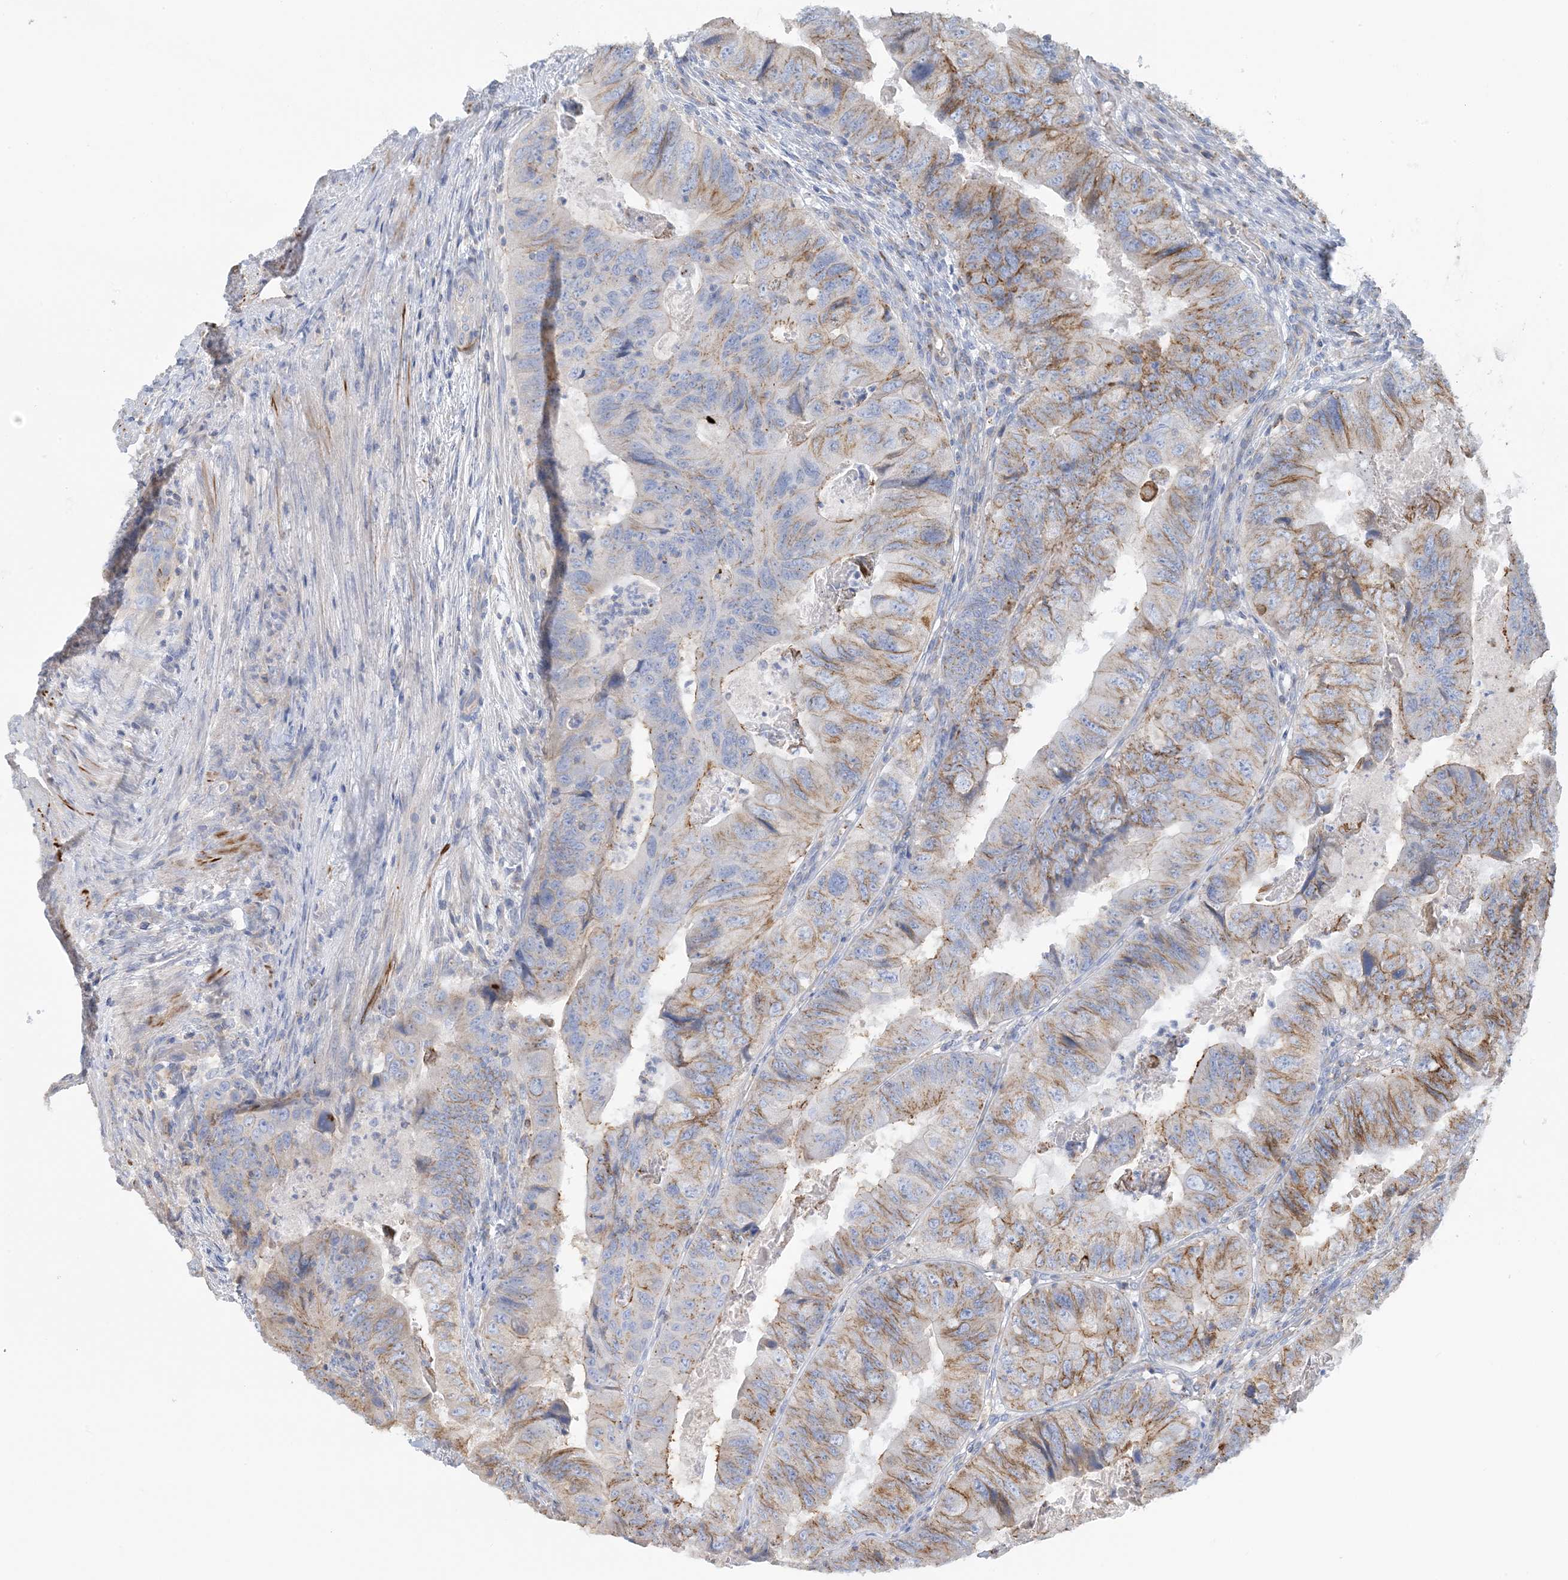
{"staining": {"intensity": "moderate", "quantity": "25%-75%", "location": "cytoplasmic/membranous"}, "tissue": "colorectal cancer", "cell_type": "Tumor cells", "image_type": "cancer", "snomed": [{"axis": "morphology", "description": "Adenocarcinoma, NOS"}, {"axis": "topography", "description": "Rectum"}], "caption": "Immunohistochemistry micrograph of human adenocarcinoma (colorectal) stained for a protein (brown), which reveals medium levels of moderate cytoplasmic/membranous staining in about 25%-75% of tumor cells.", "gene": "CALHM5", "patient": {"sex": "male", "age": 63}}